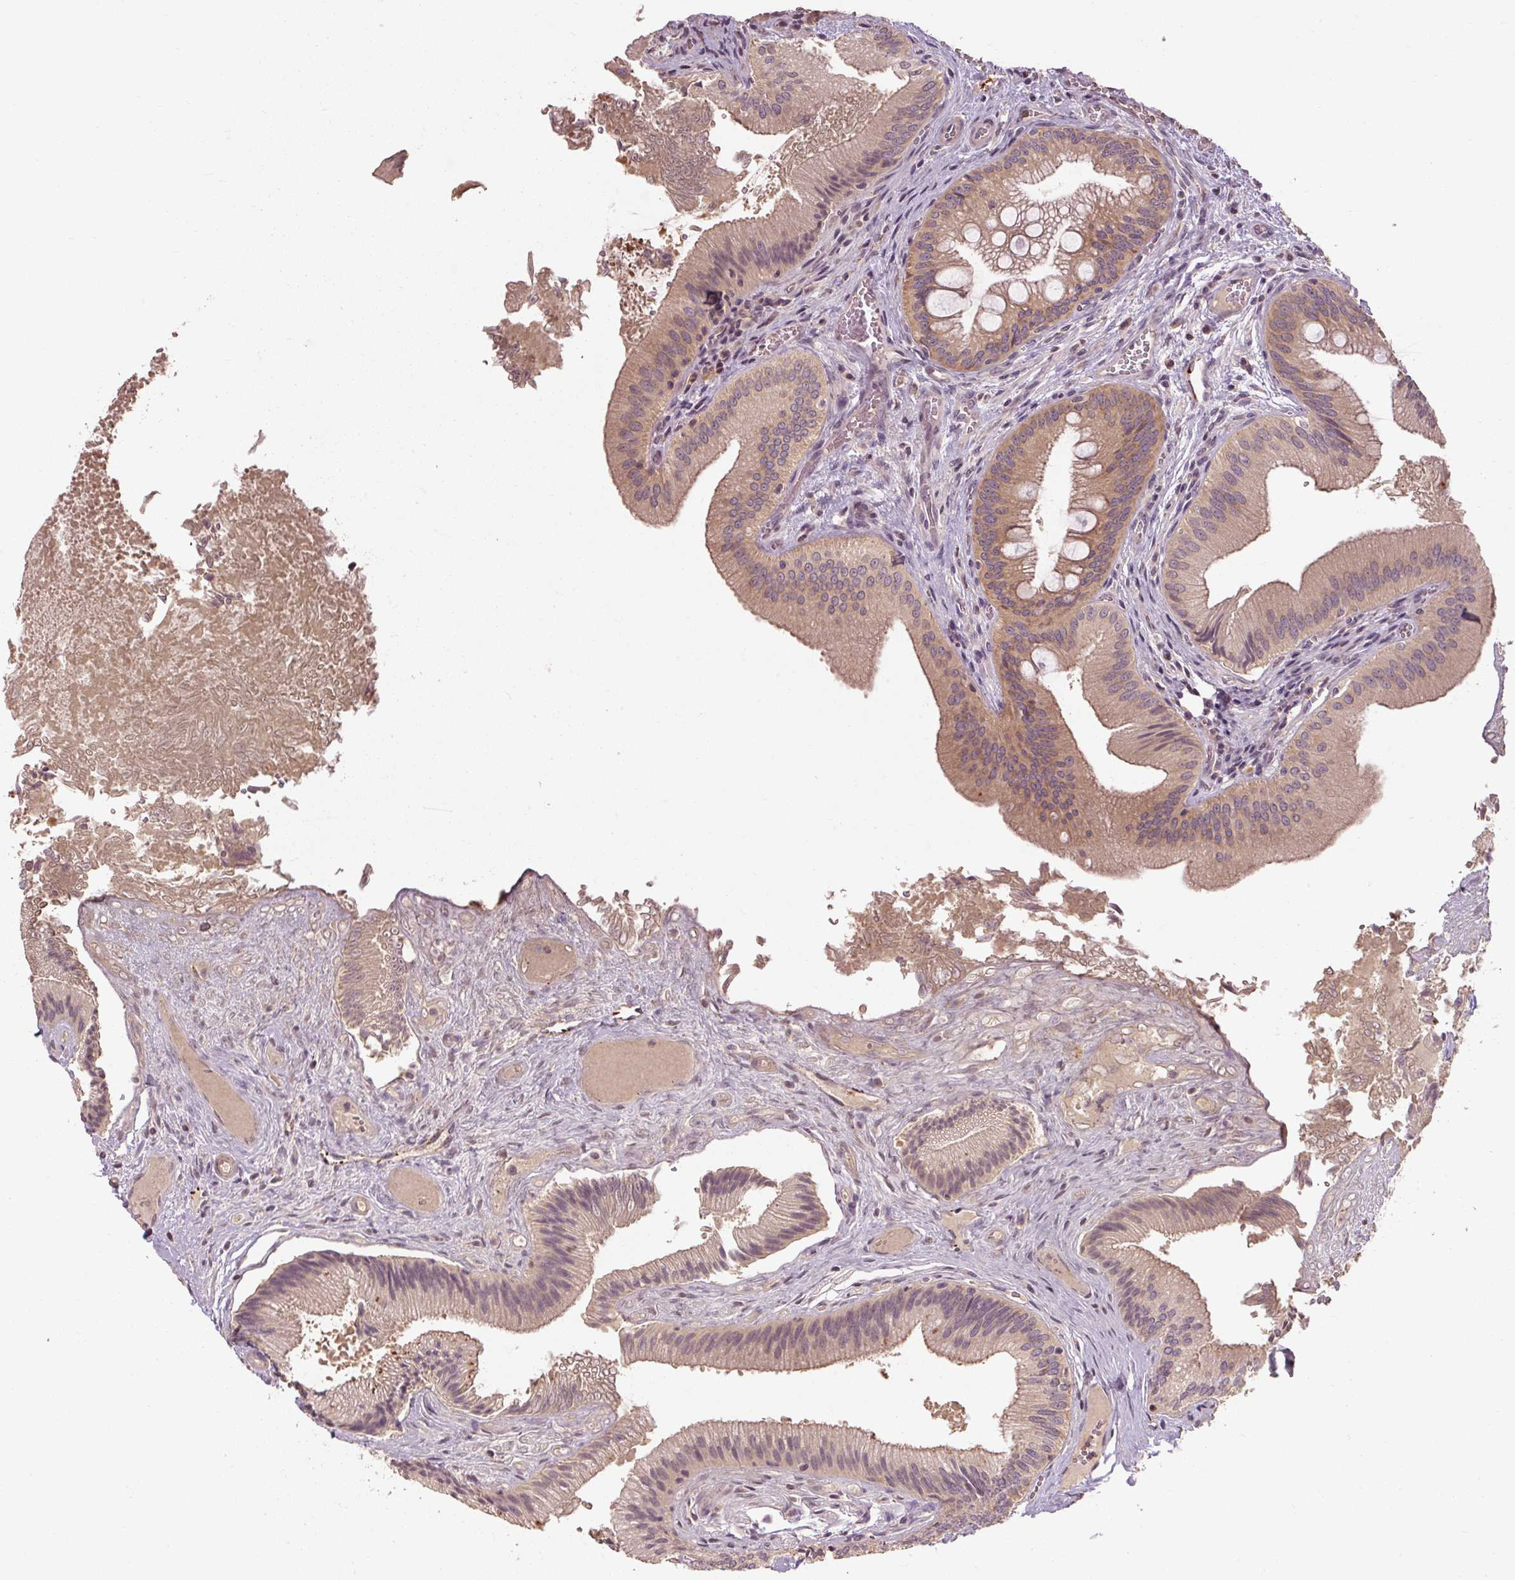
{"staining": {"intensity": "moderate", "quantity": ">75%", "location": "cytoplasmic/membranous"}, "tissue": "gallbladder", "cell_type": "Glandular cells", "image_type": "normal", "snomed": [{"axis": "morphology", "description": "Normal tissue, NOS"}, {"axis": "topography", "description": "Gallbladder"}], "caption": "Immunohistochemical staining of unremarkable human gallbladder demonstrates moderate cytoplasmic/membranous protein expression in about >75% of glandular cells.", "gene": "CFAP65", "patient": {"sex": "male", "age": 17}}